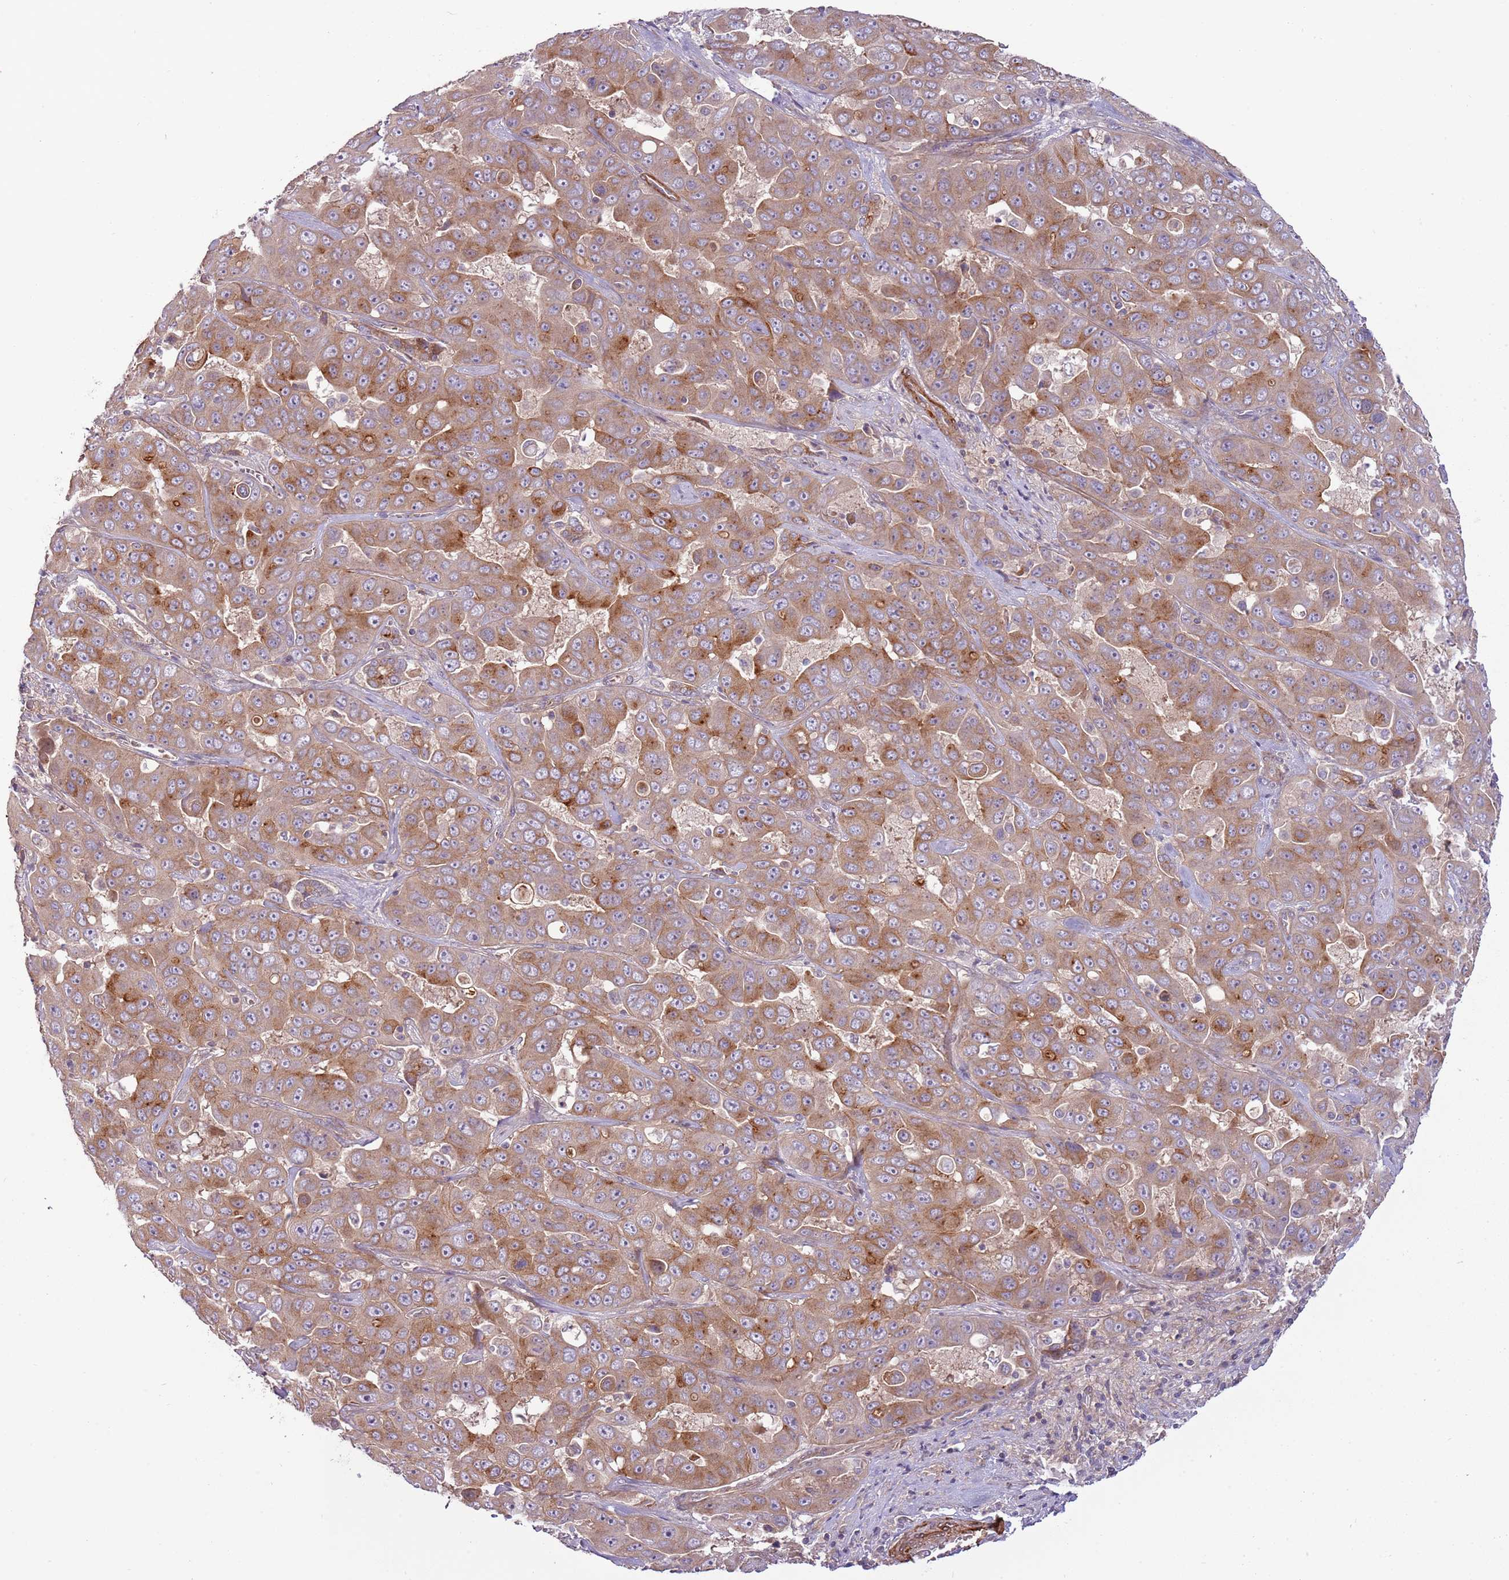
{"staining": {"intensity": "moderate", "quantity": ">75%", "location": "cytoplasmic/membranous"}, "tissue": "liver cancer", "cell_type": "Tumor cells", "image_type": "cancer", "snomed": [{"axis": "morphology", "description": "Cholangiocarcinoma"}, {"axis": "topography", "description": "Liver"}], "caption": "DAB immunohistochemical staining of human liver cholangiocarcinoma demonstrates moderate cytoplasmic/membranous protein expression in about >75% of tumor cells.", "gene": "RNF128", "patient": {"sex": "female", "age": 52}}